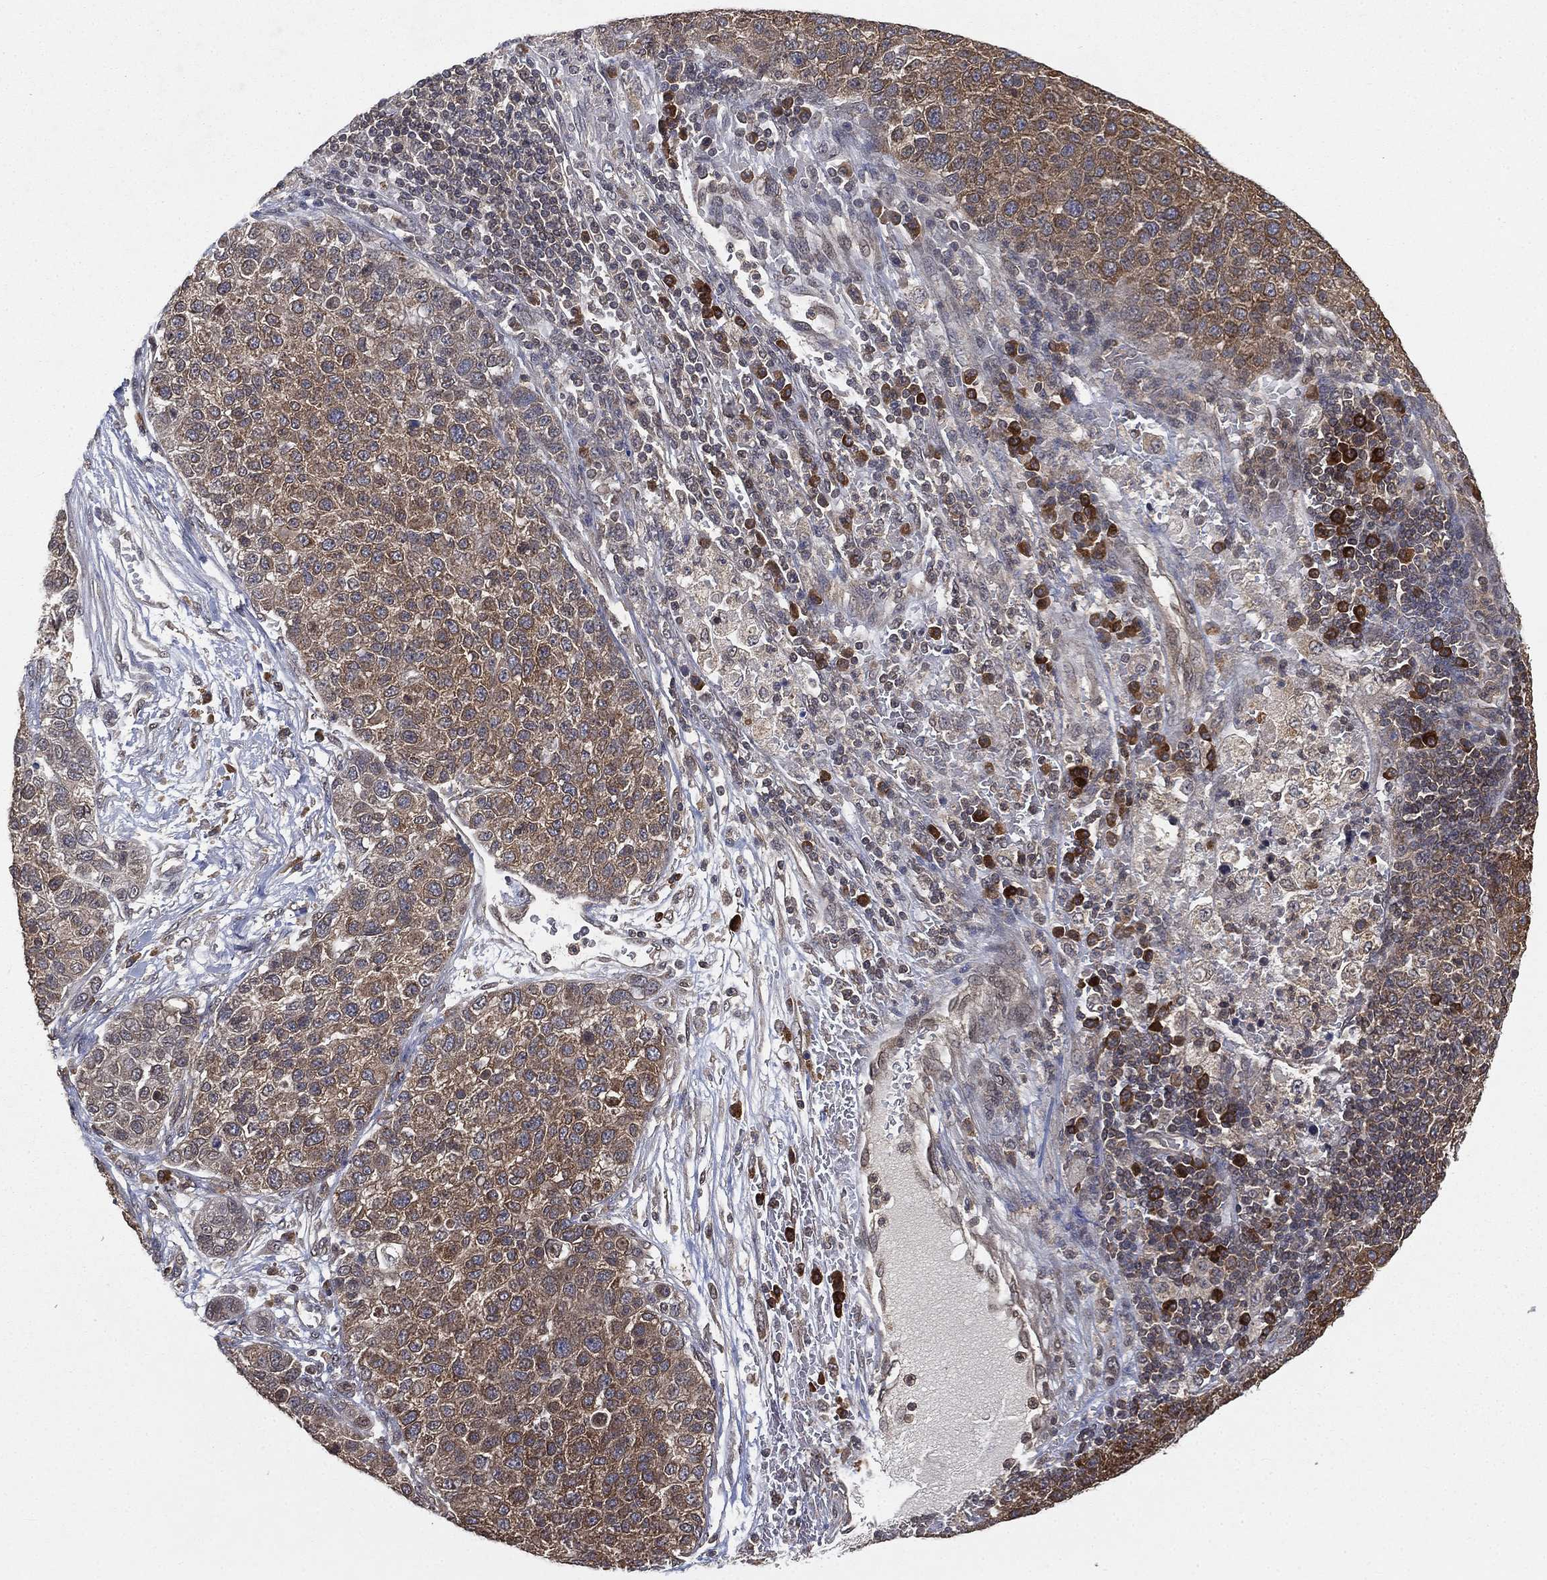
{"staining": {"intensity": "moderate", "quantity": ">75%", "location": "cytoplasmic/membranous"}, "tissue": "pancreatic cancer", "cell_type": "Tumor cells", "image_type": "cancer", "snomed": [{"axis": "morphology", "description": "Adenocarcinoma, NOS"}, {"axis": "topography", "description": "Pancreas"}], "caption": "The image reveals staining of adenocarcinoma (pancreatic), revealing moderate cytoplasmic/membranous protein staining (brown color) within tumor cells. Nuclei are stained in blue.", "gene": "UBA5", "patient": {"sex": "female", "age": 61}}